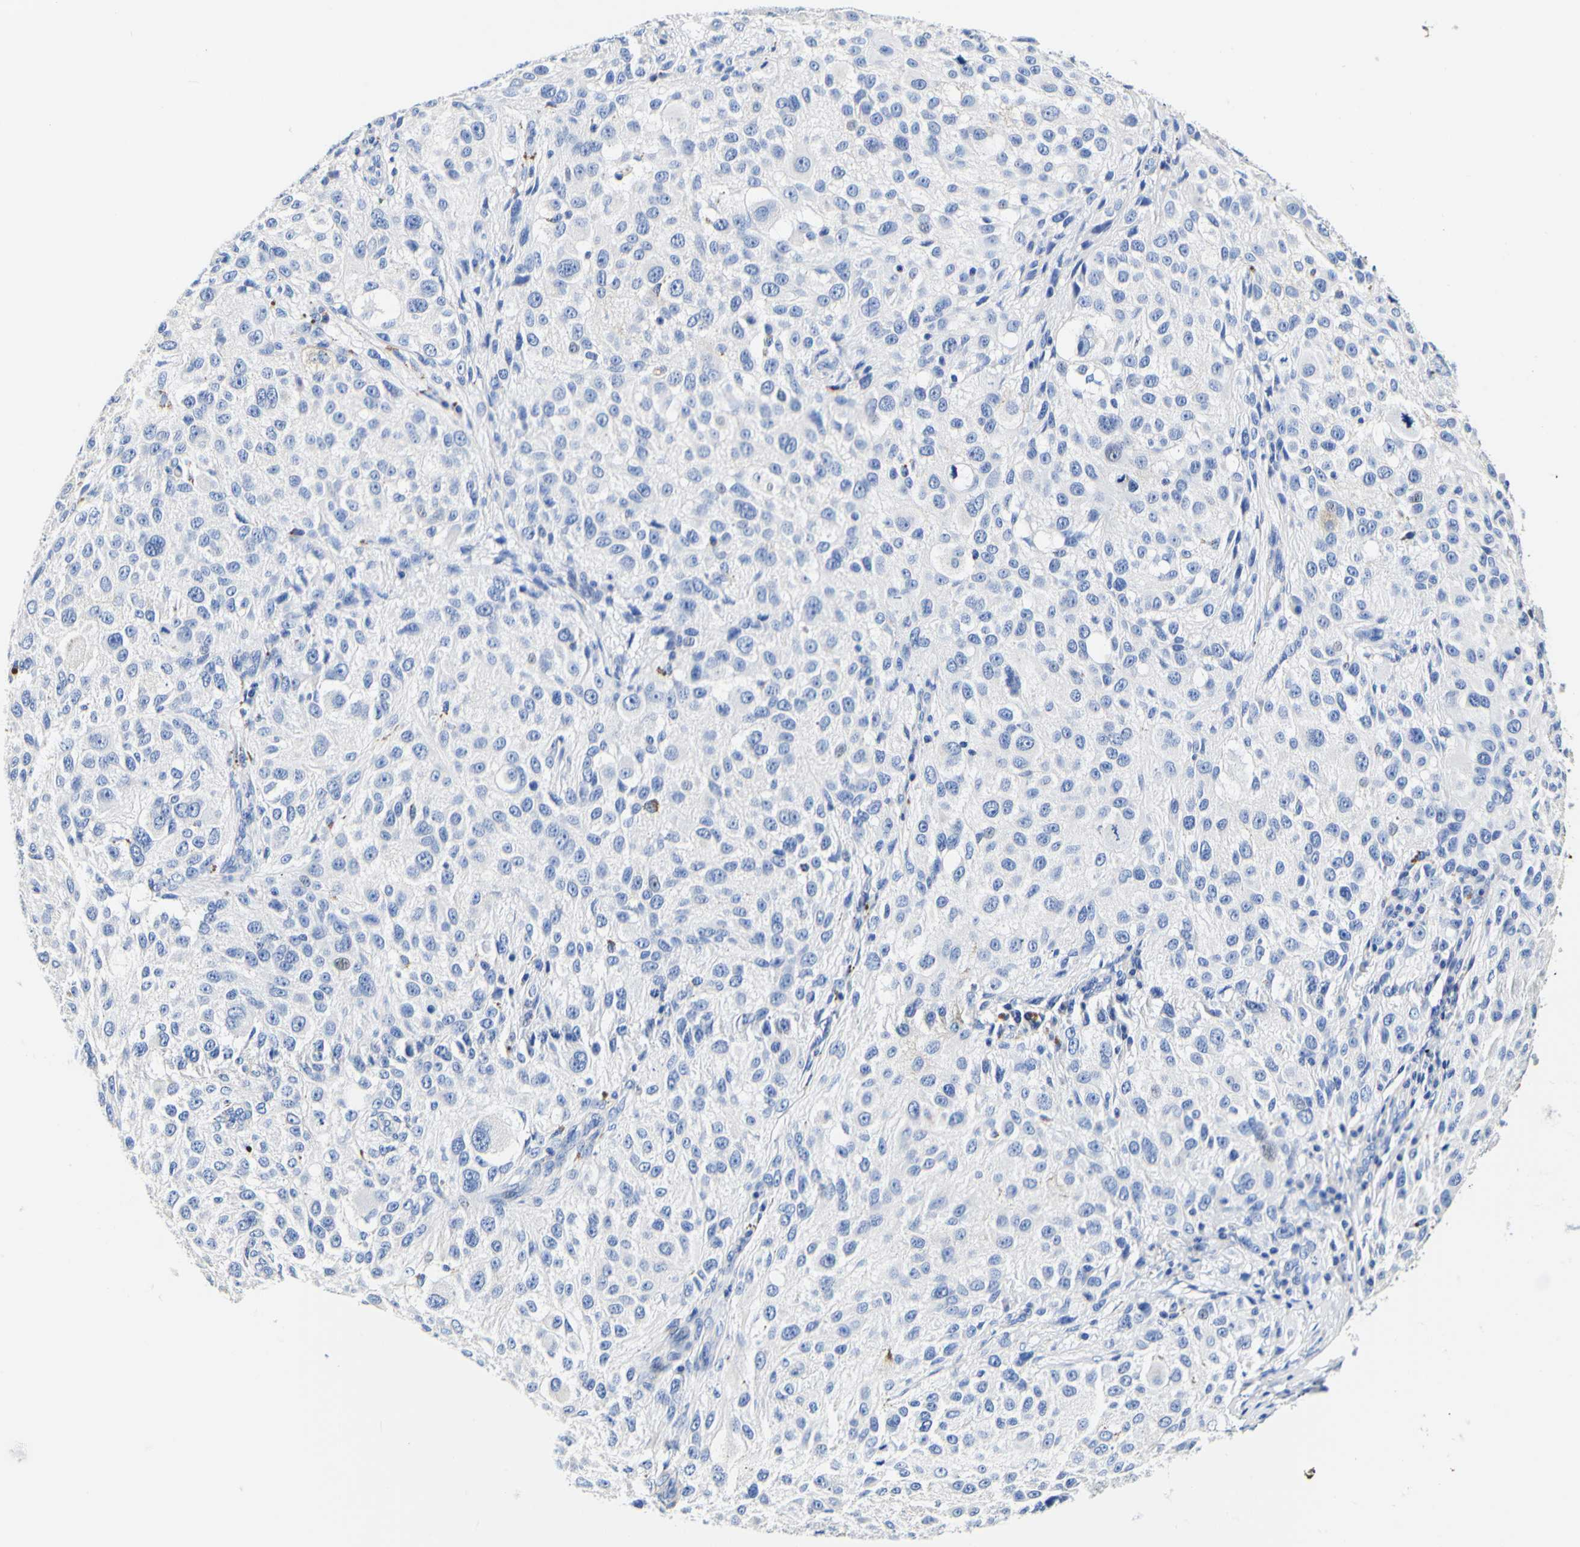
{"staining": {"intensity": "negative", "quantity": "none", "location": "none"}, "tissue": "melanoma", "cell_type": "Tumor cells", "image_type": "cancer", "snomed": [{"axis": "morphology", "description": "Necrosis, NOS"}, {"axis": "morphology", "description": "Malignant melanoma, NOS"}, {"axis": "topography", "description": "Skin"}], "caption": "Melanoma stained for a protein using IHC demonstrates no positivity tumor cells.", "gene": "CAMK4", "patient": {"sex": "female", "age": 87}}